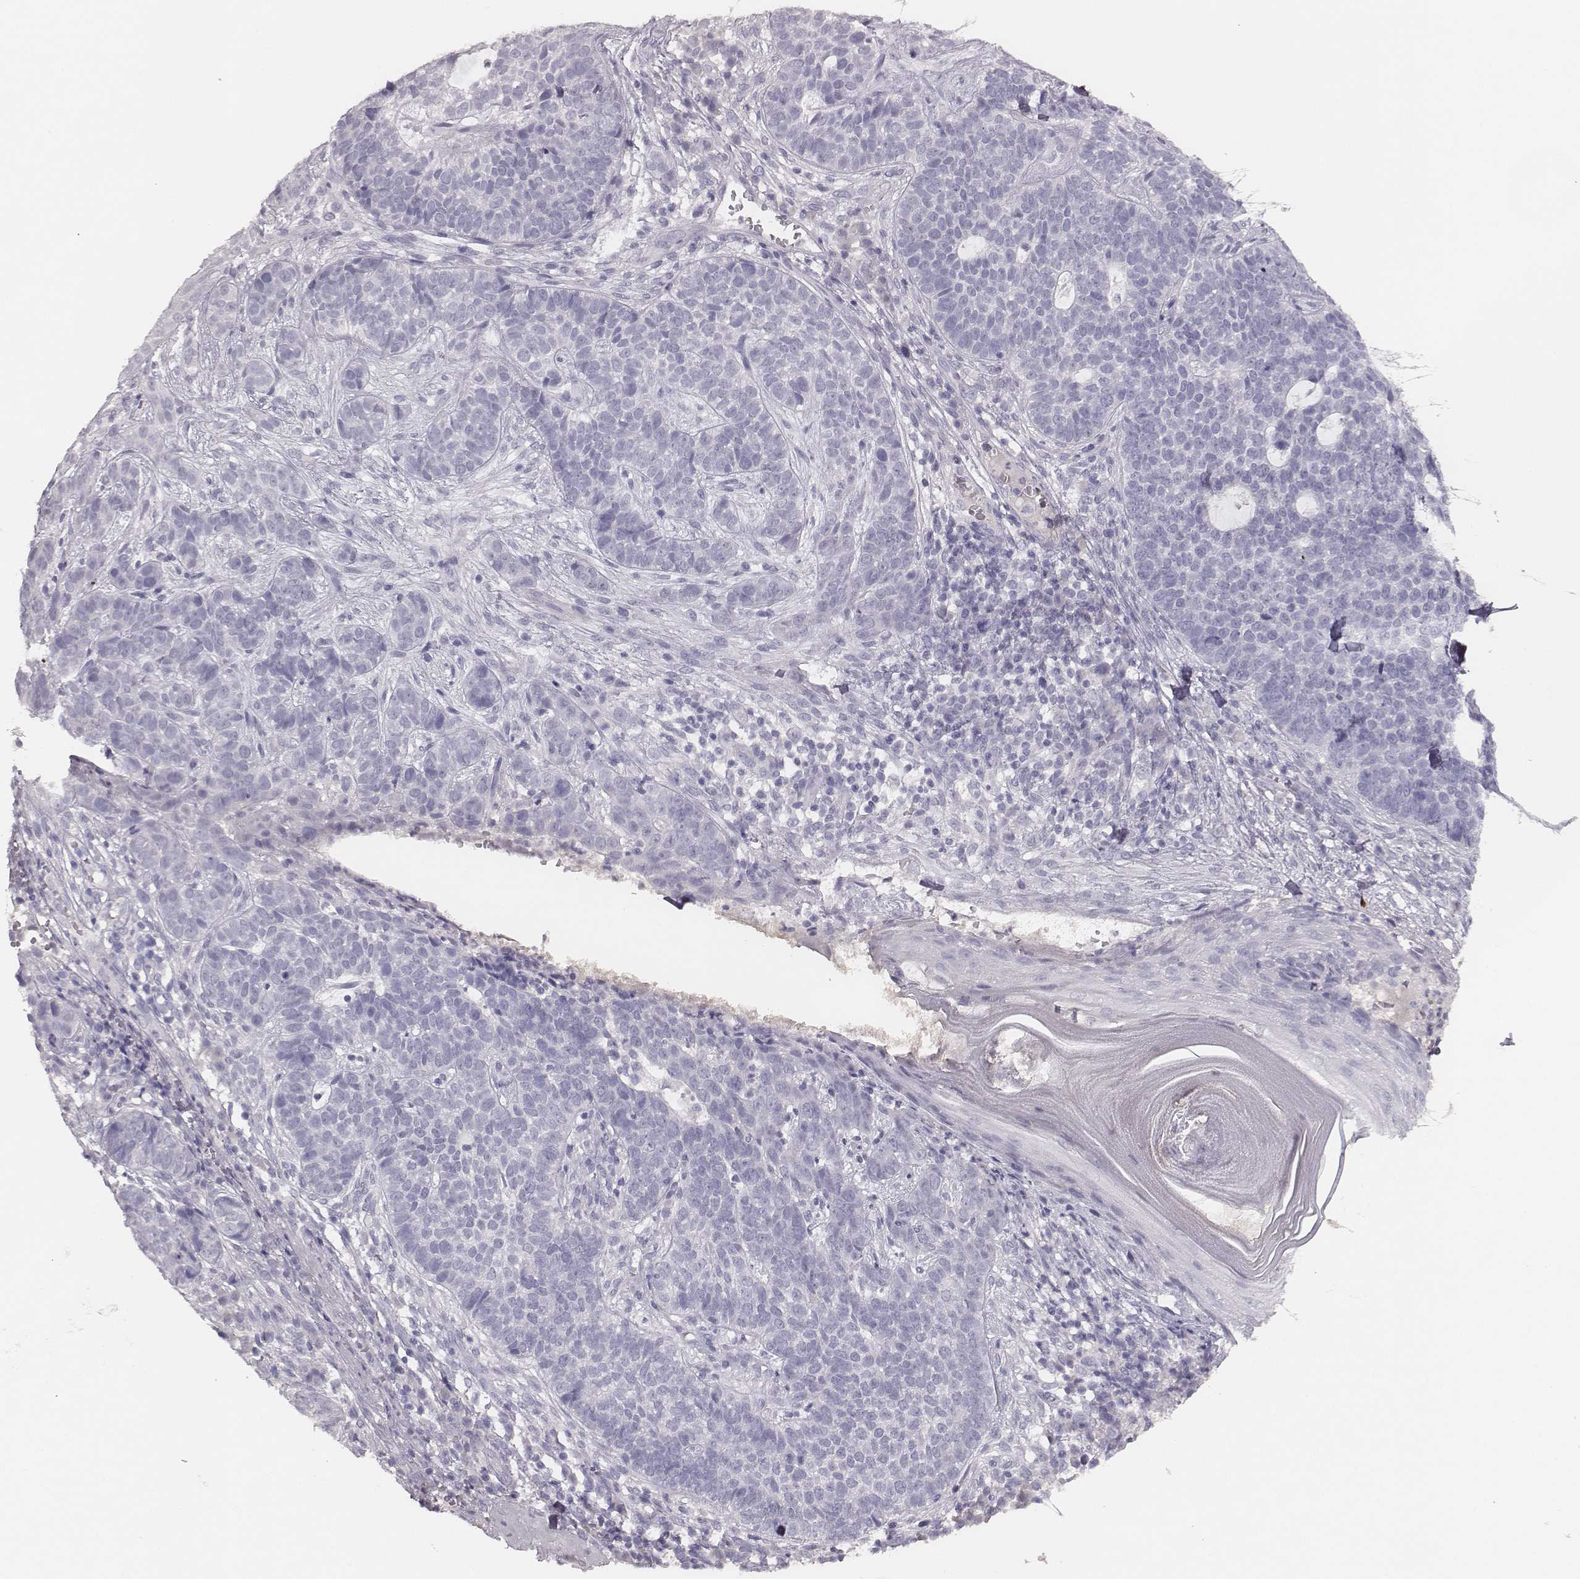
{"staining": {"intensity": "negative", "quantity": "none", "location": "none"}, "tissue": "skin cancer", "cell_type": "Tumor cells", "image_type": "cancer", "snomed": [{"axis": "morphology", "description": "Basal cell carcinoma"}, {"axis": "topography", "description": "Skin"}], "caption": "This is a image of IHC staining of basal cell carcinoma (skin), which shows no staining in tumor cells.", "gene": "MYH6", "patient": {"sex": "female", "age": 69}}